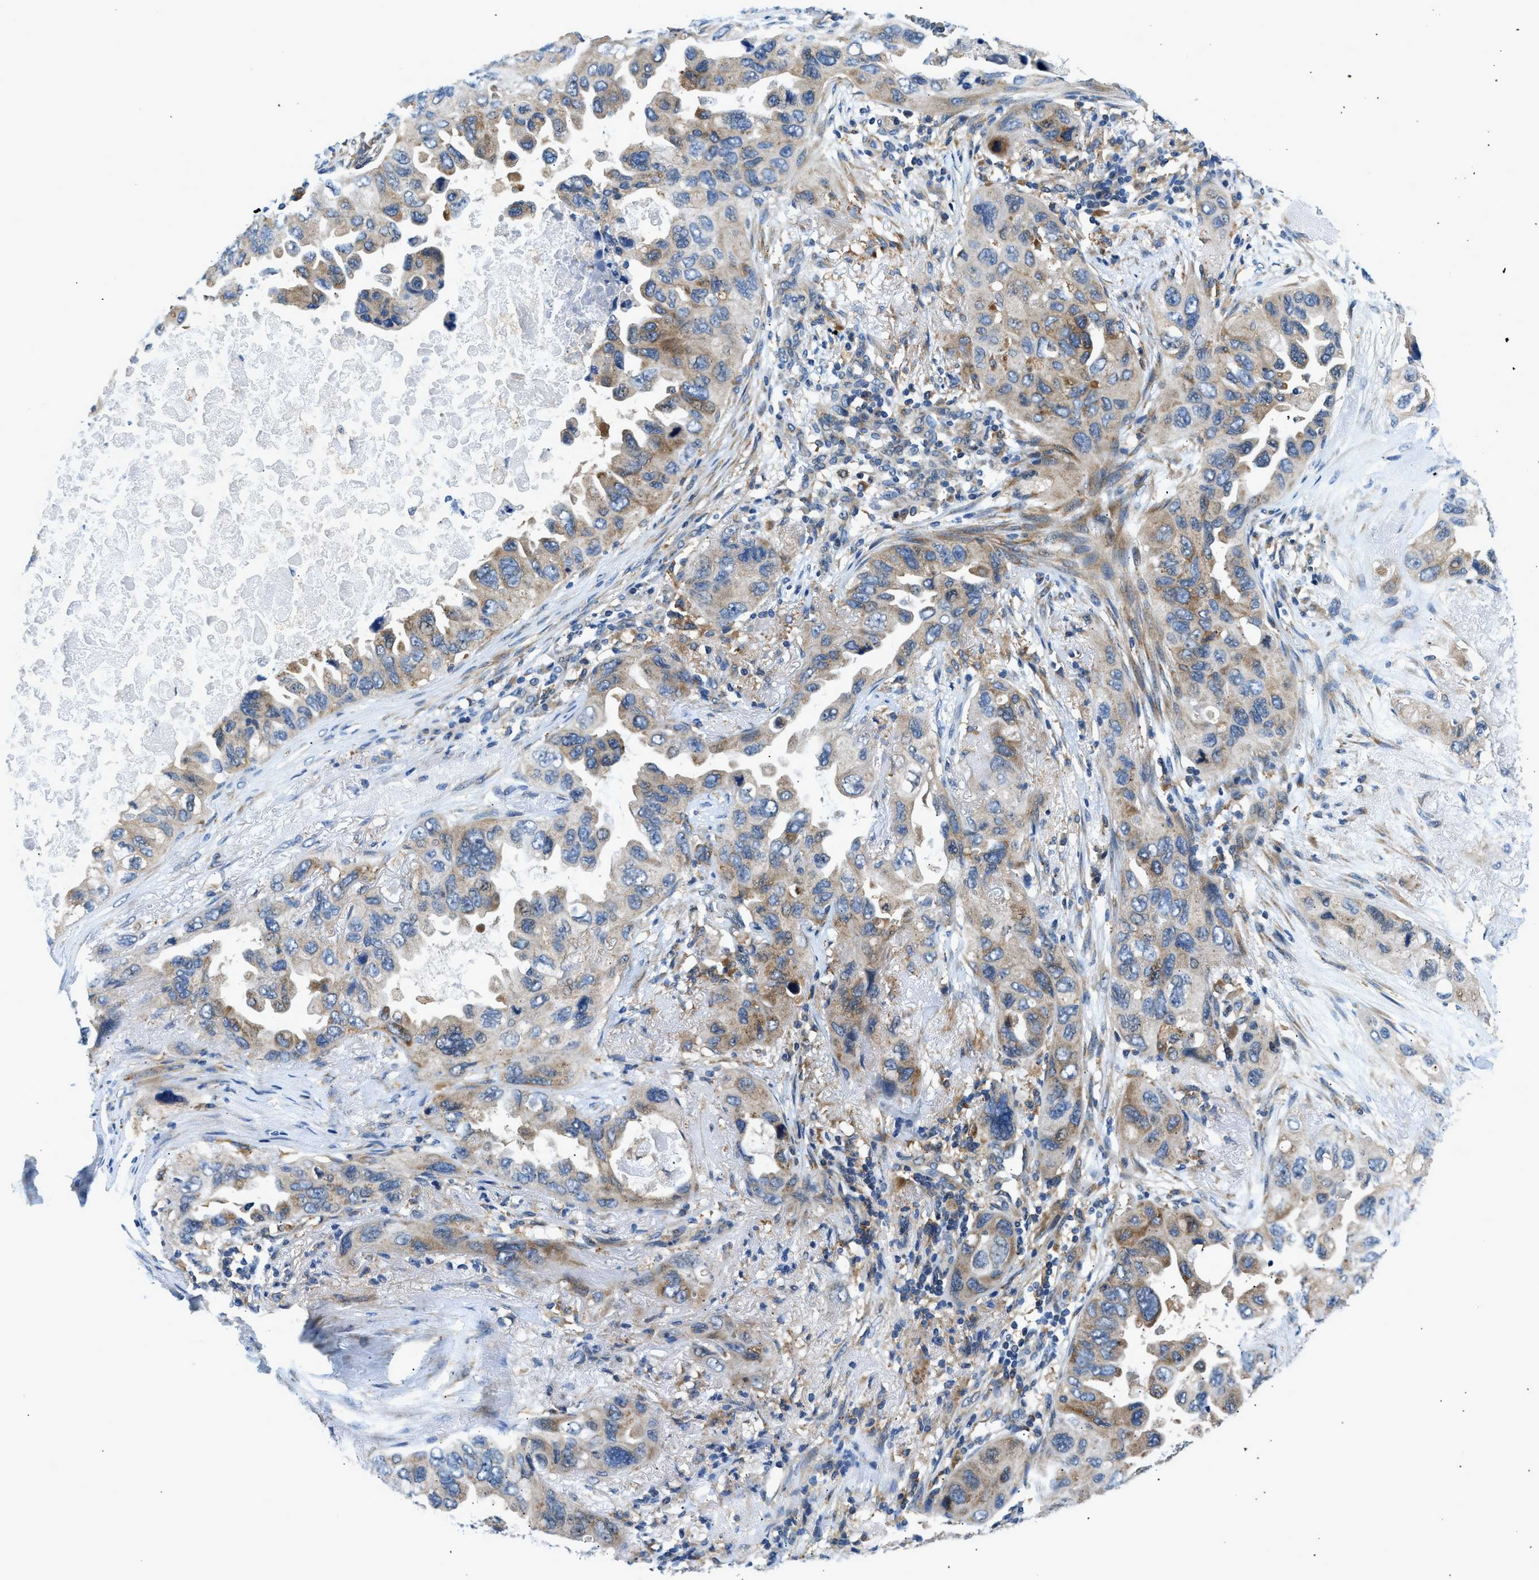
{"staining": {"intensity": "moderate", "quantity": ">75%", "location": "cytoplasmic/membranous"}, "tissue": "lung cancer", "cell_type": "Tumor cells", "image_type": "cancer", "snomed": [{"axis": "morphology", "description": "Squamous cell carcinoma, NOS"}, {"axis": "topography", "description": "Lung"}], "caption": "Moderate cytoplasmic/membranous positivity is identified in about >75% of tumor cells in lung cancer (squamous cell carcinoma). Ihc stains the protein of interest in brown and the nuclei are stained blue.", "gene": "LPIN2", "patient": {"sex": "female", "age": 73}}